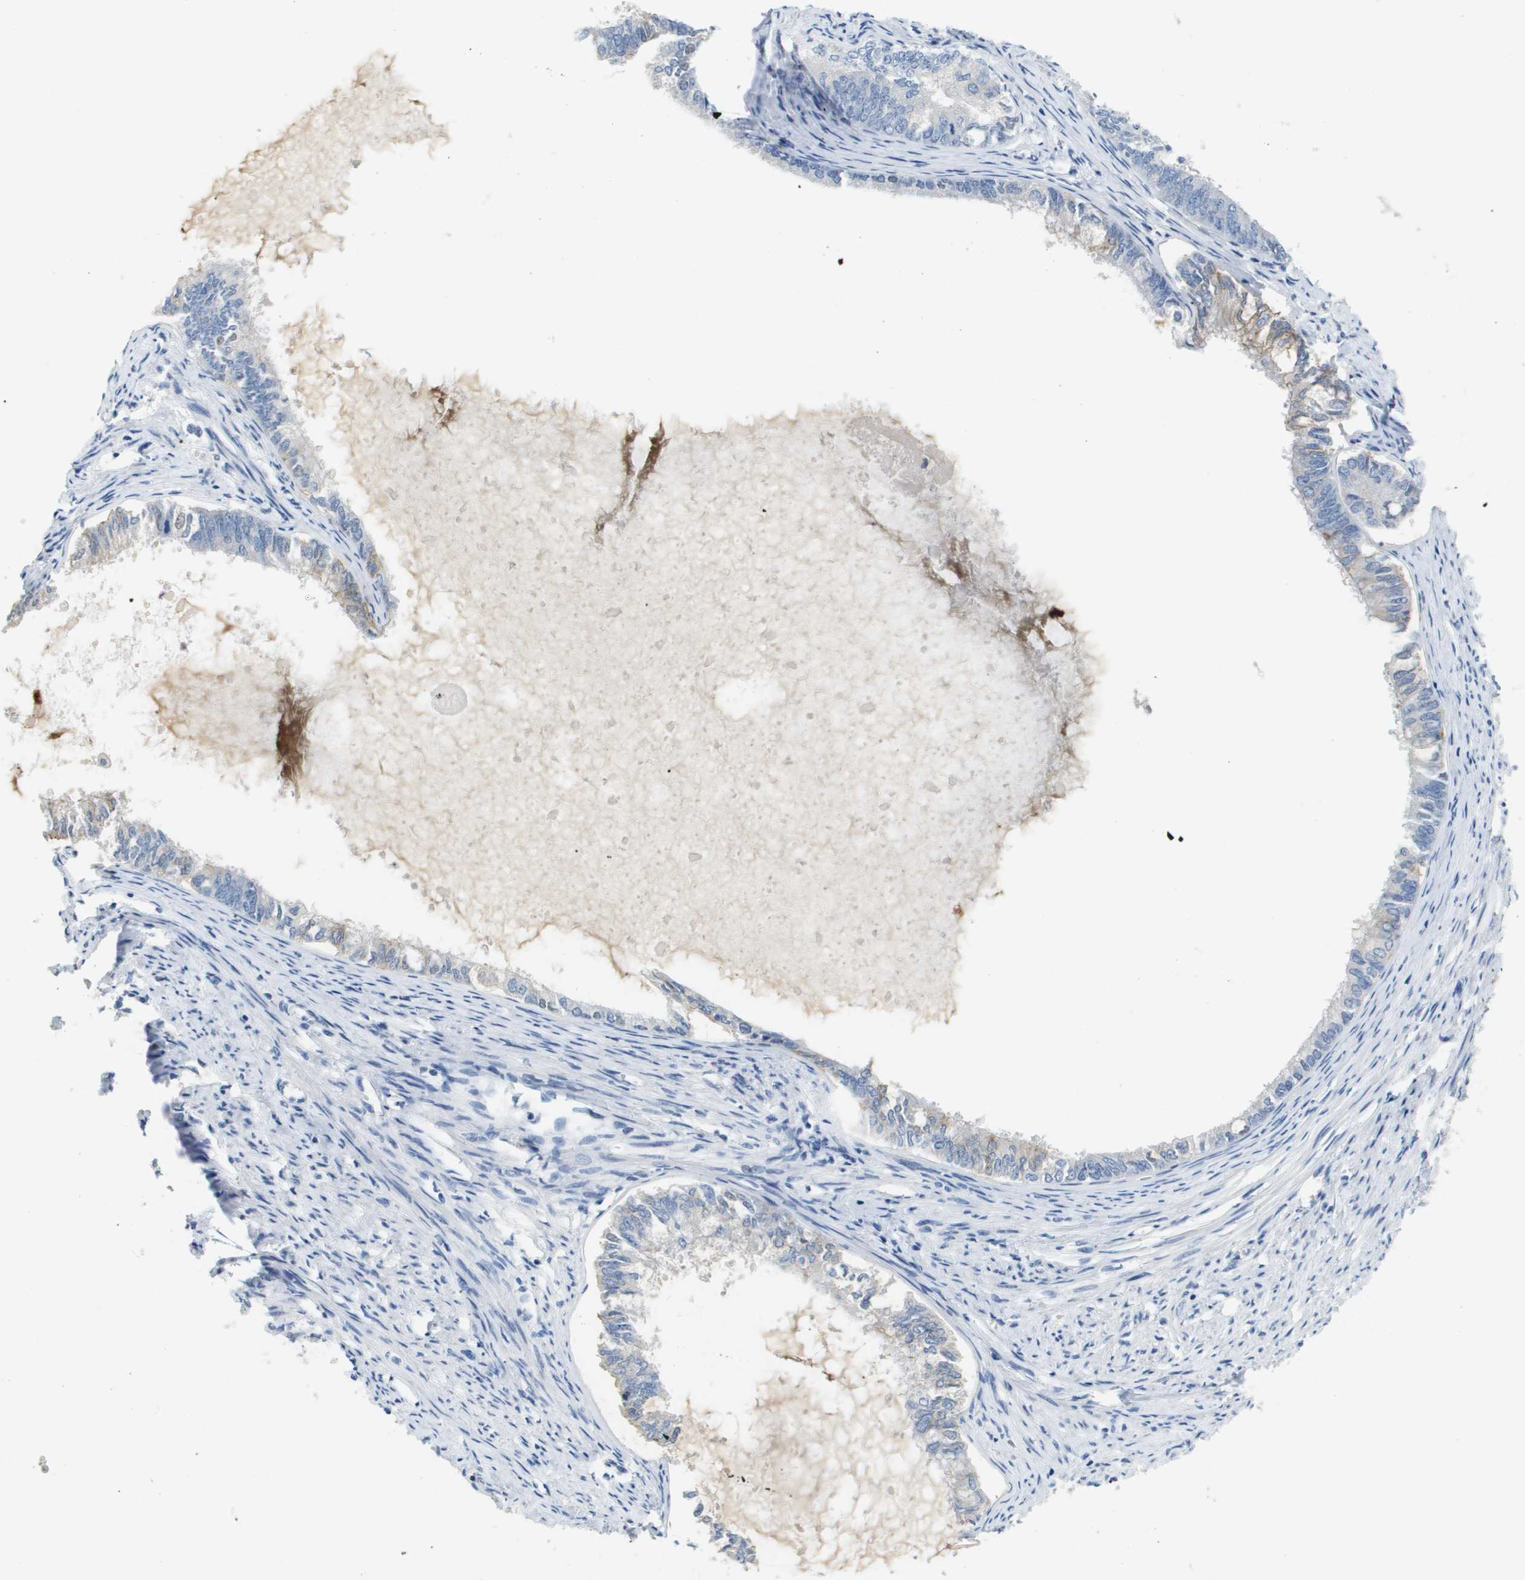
{"staining": {"intensity": "negative", "quantity": "none", "location": "none"}, "tissue": "endometrial cancer", "cell_type": "Tumor cells", "image_type": "cancer", "snomed": [{"axis": "morphology", "description": "Adenocarcinoma, NOS"}, {"axis": "topography", "description": "Endometrium"}], "caption": "Immunohistochemistry (IHC) of human endometrial cancer (adenocarcinoma) reveals no staining in tumor cells. Brightfield microscopy of immunohistochemistry stained with DAB (3,3'-diaminobenzidine) (brown) and hematoxylin (blue), captured at high magnification.", "gene": "SLC16A3", "patient": {"sex": "female", "age": 86}}